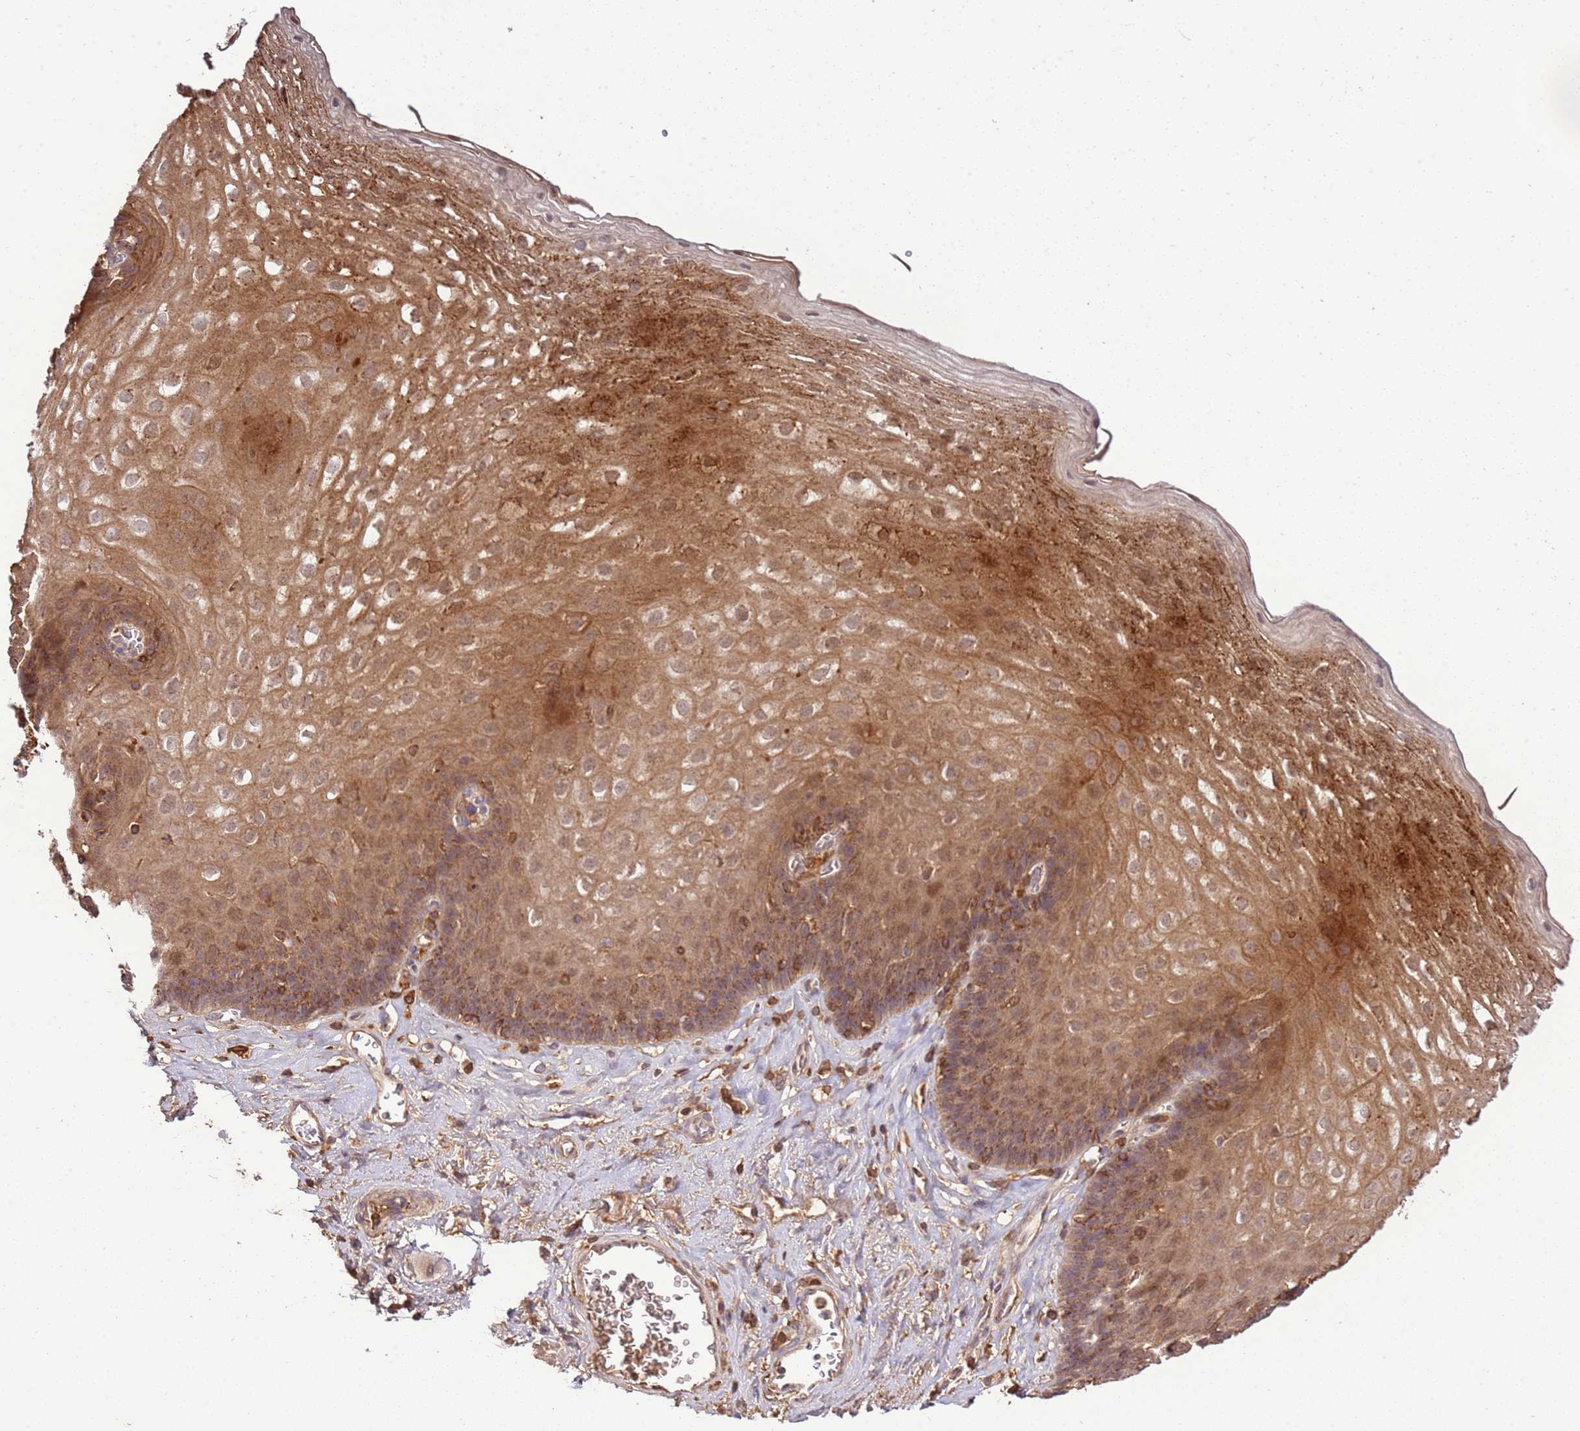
{"staining": {"intensity": "strong", "quantity": ">75%", "location": "cytoplasmic/membranous"}, "tissue": "esophagus", "cell_type": "Squamous epithelial cells", "image_type": "normal", "snomed": [{"axis": "morphology", "description": "Normal tissue, NOS"}, {"axis": "topography", "description": "Esophagus"}], "caption": "This is an image of IHC staining of normal esophagus, which shows strong staining in the cytoplasmic/membranous of squamous epithelial cells.", "gene": "ZNF624", "patient": {"sex": "female", "age": 66}}